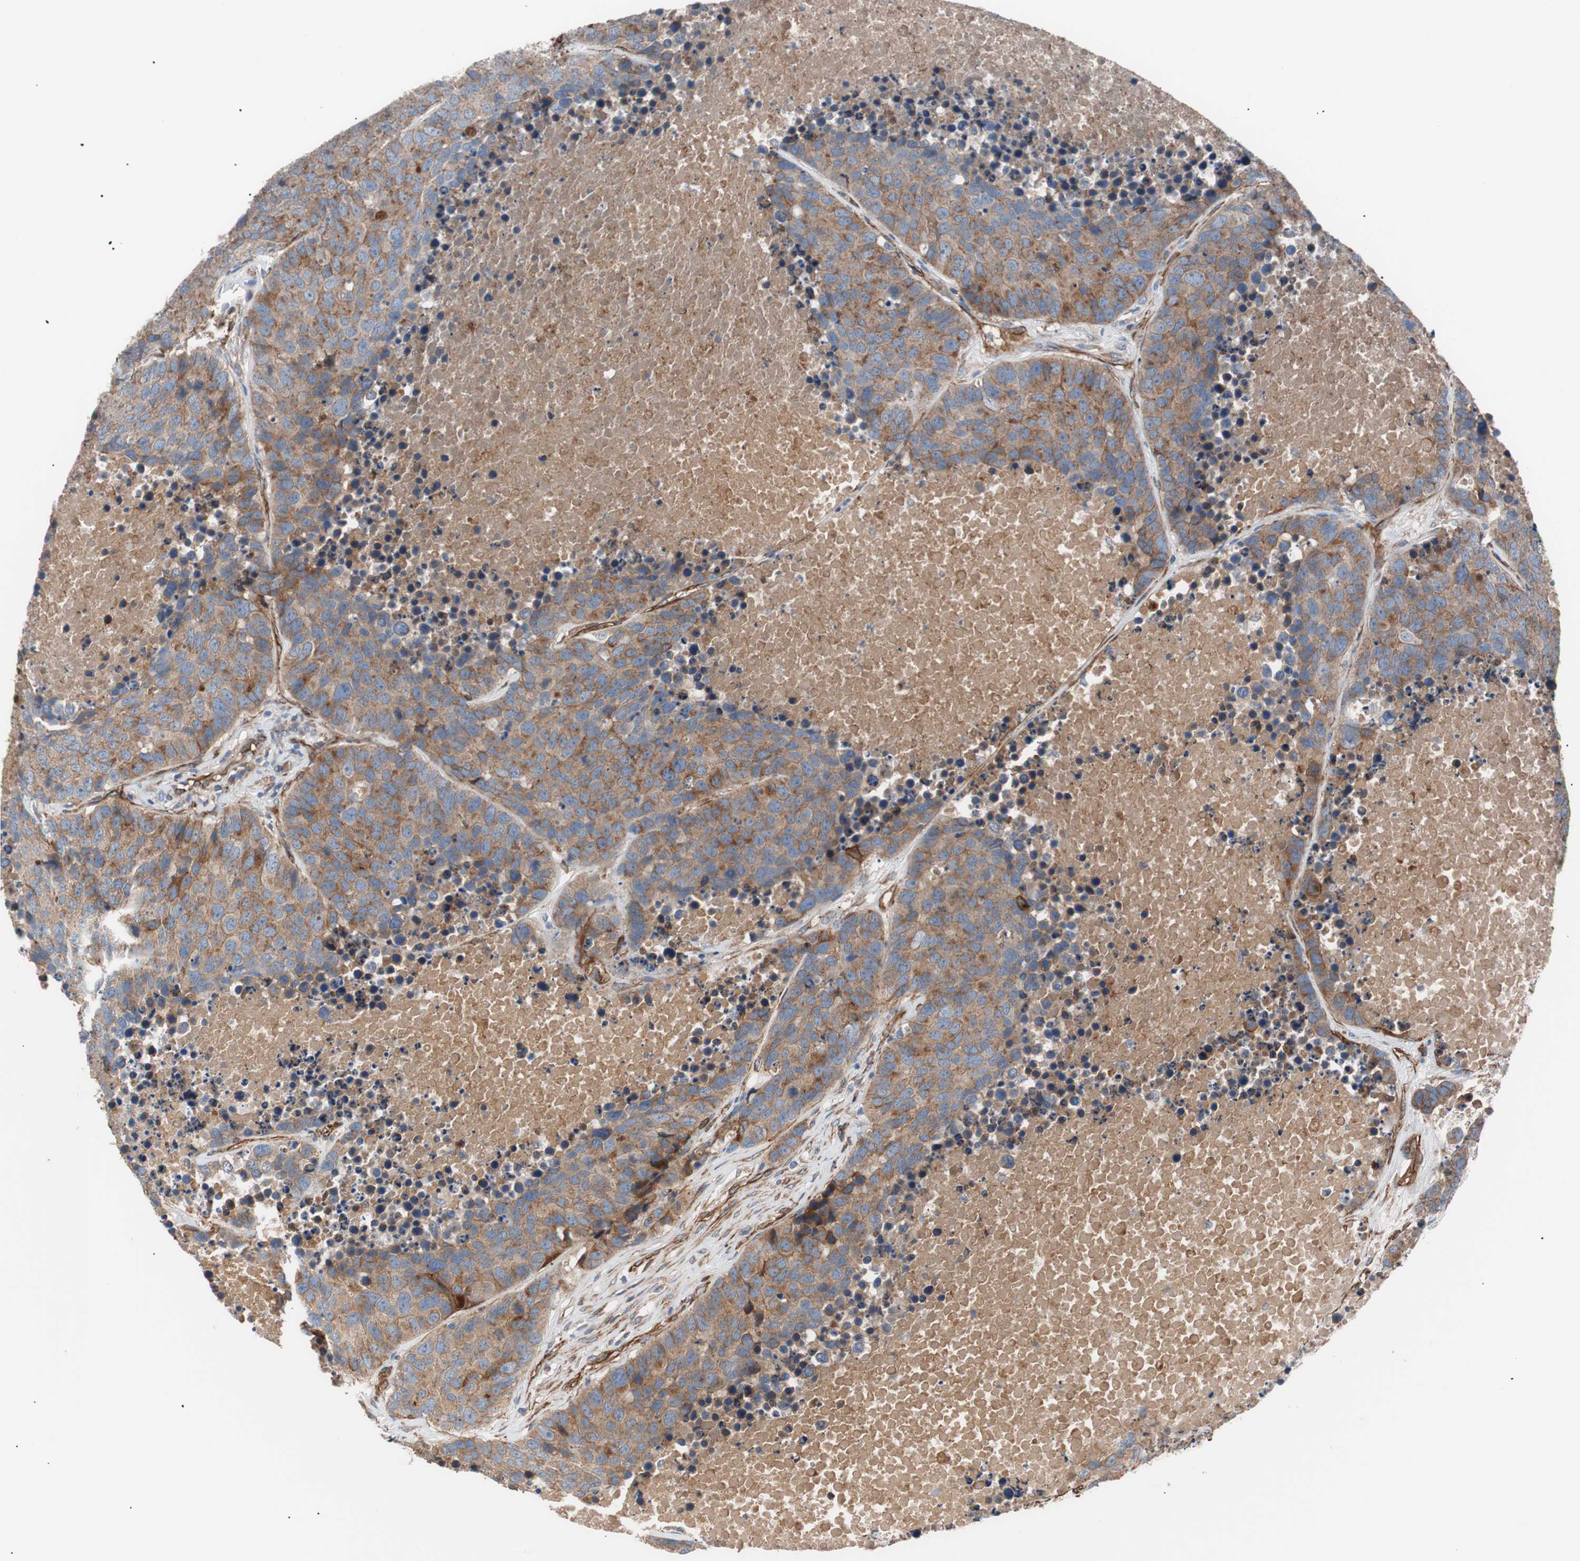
{"staining": {"intensity": "moderate", "quantity": "25%-75%", "location": "cytoplasmic/membranous"}, "tissue": "carcinoid", "cell_type": "Tumor cells", "image_type": "cancer", "snomed": [{"axis": "morphology", "description": "Carcinoid, malignant, NOS"}, {"axis": "topography", "description": "Lung"}], "caption": "Brown immunohistochemical staining in malignant carcinoid displays moderate cytoplasmic/membranous staining in approximately 25%-75% of tumor cells. (DAB (3,3'-diaminobenzidine) IHC, brown staining for protein, blue staining for nuclei).", "gene": "SPINT1", "patient": {"sex": "male", "age": 60}}